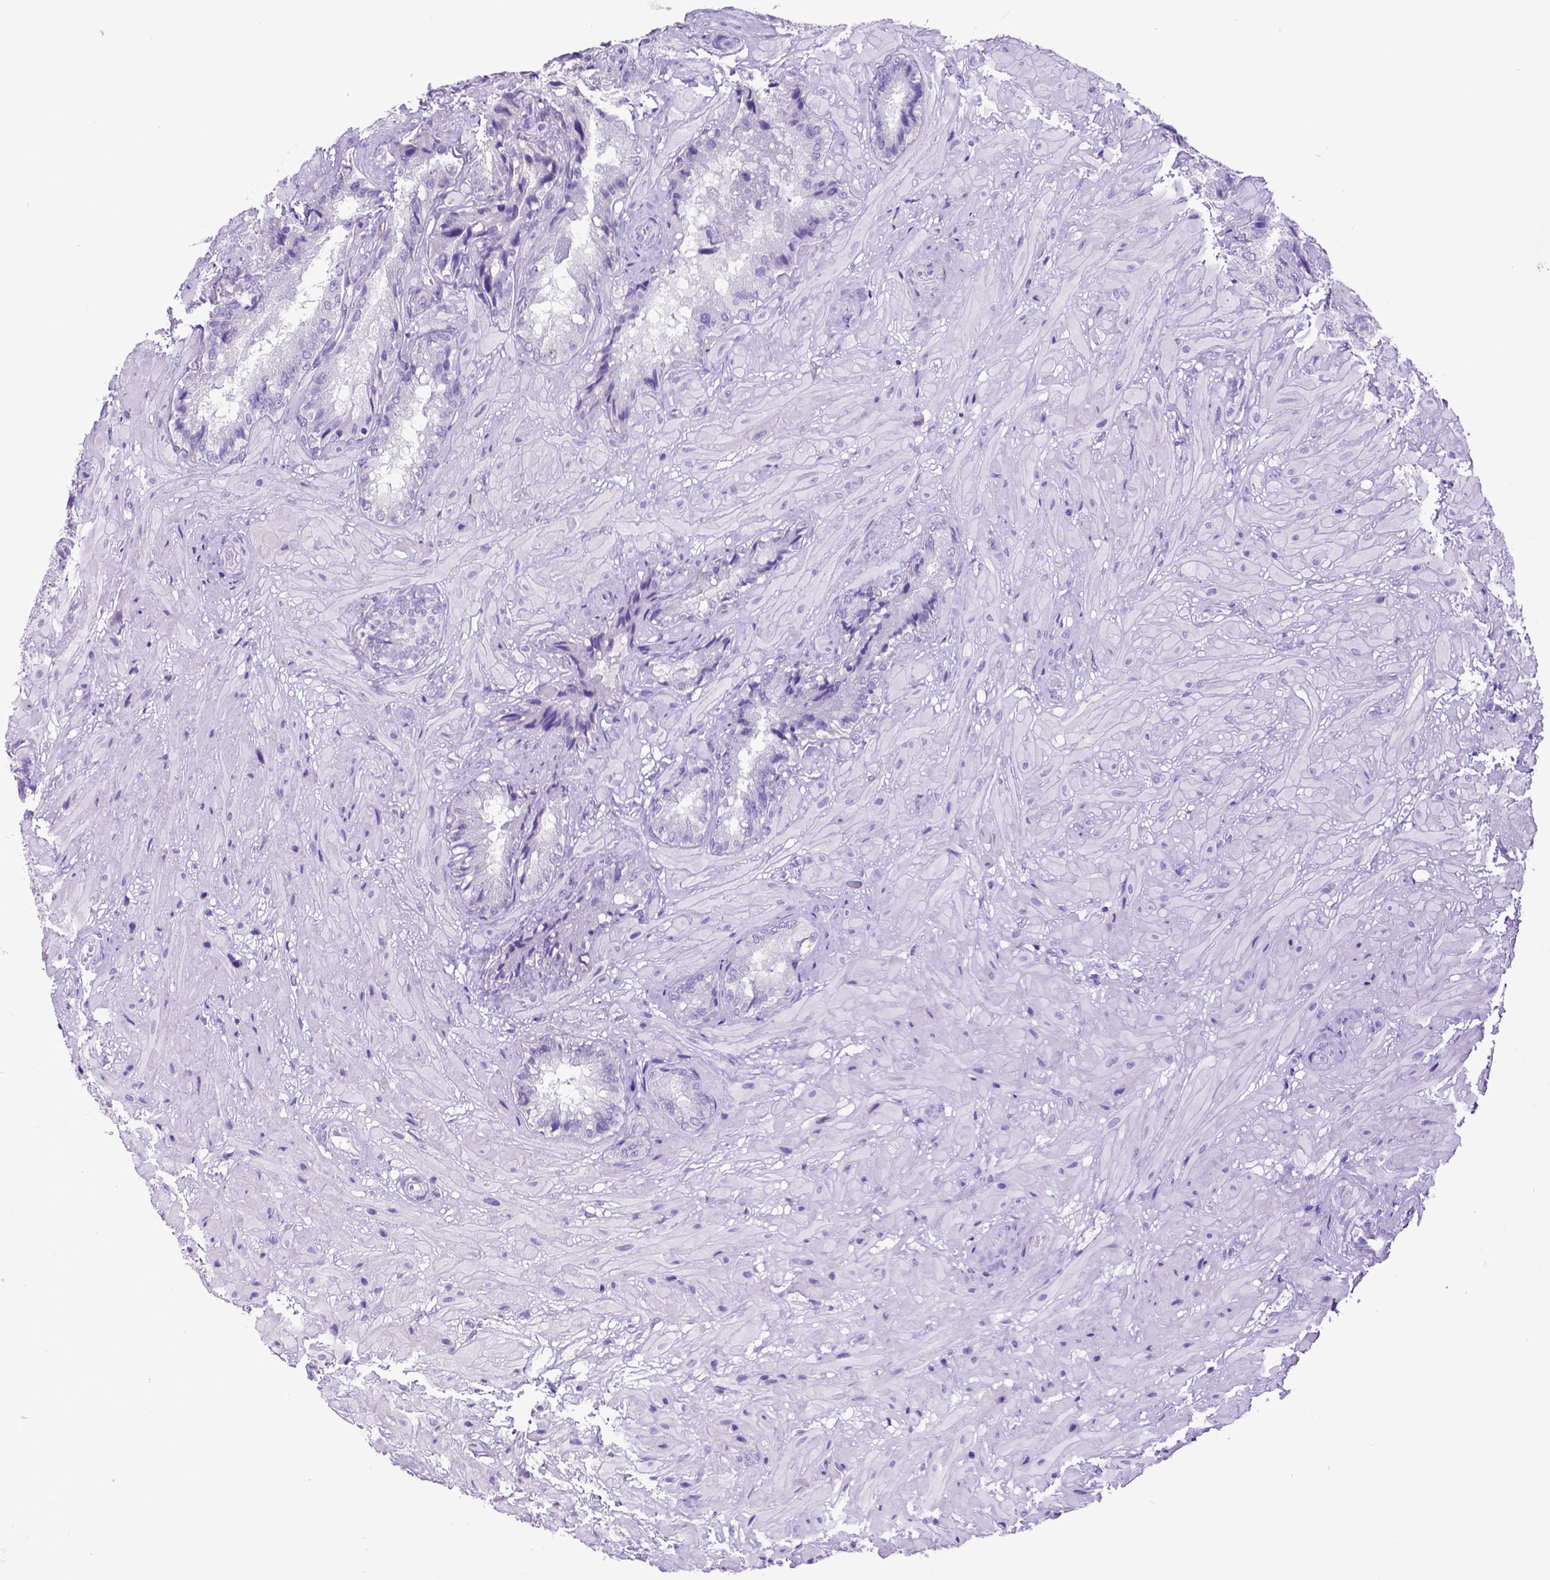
{"staining": {"intensity": "negative", "quantity": "none", "location": "none"}, "tissue": "seminal vesicle", "cell_type": "Glandular cells", "image_type": "normal", "snomed": [{"axis": "morphology", "description": "Normal tissue, NOS"}, {"axis": "topography", "description": "Seminal veicle"}], "caption": "An image of seminal vesicle stained for a protein shows no brown staining in glandular cells. (DAB IHC, high magnification).", "gene": "ESR1", "patient": {"sex": "male", "age": 57}}